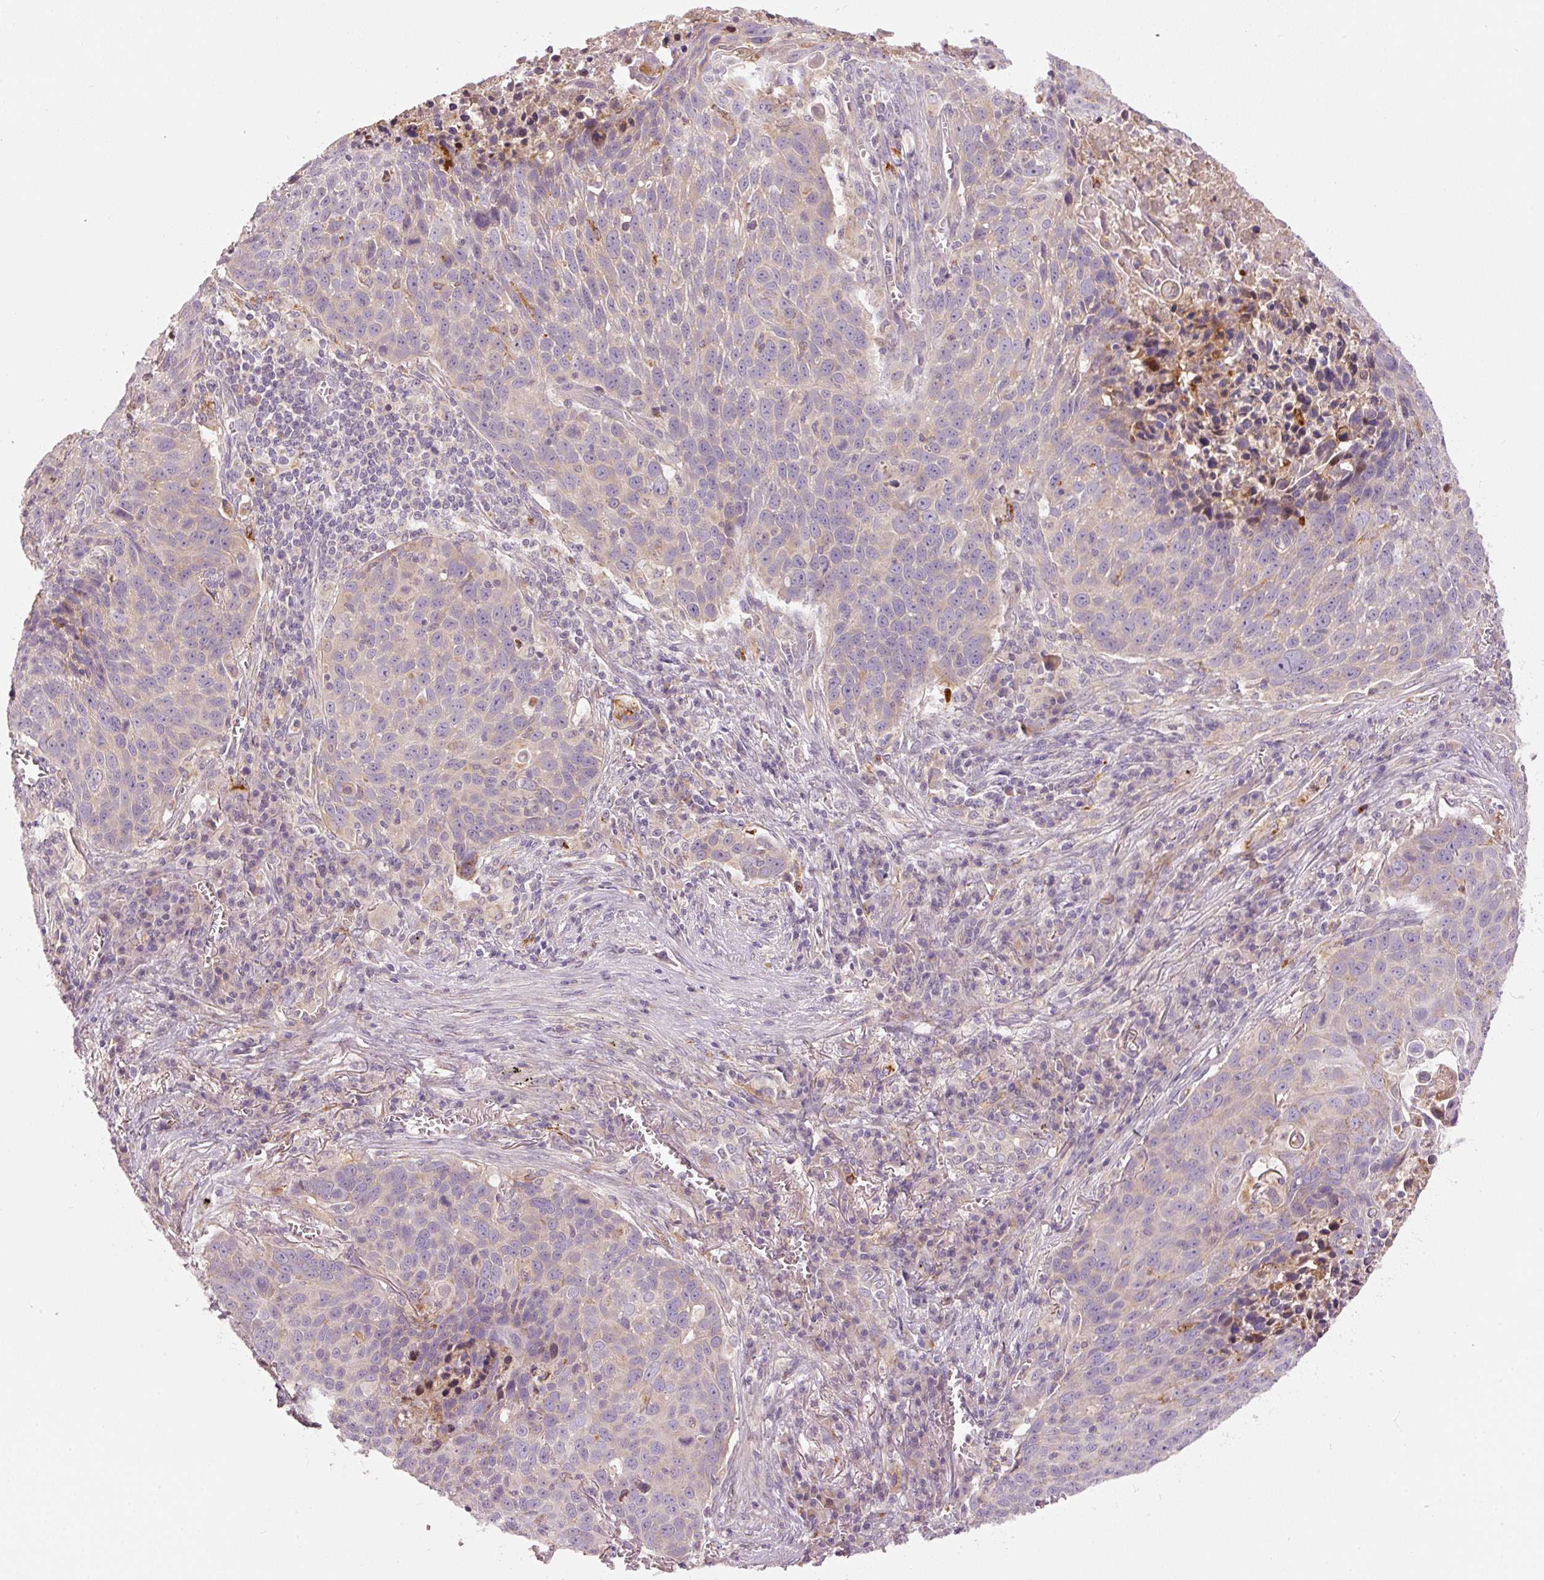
{"staining": {"intensity": "negative", "quantity": "none", "location": "none"}, "tissue": "lung cancer", "cell_type": "Tumor cells", "image_type": "cancer", "snomed": [{"axis": "morphology", "description": "Squamous cell carcinoma, NOS"}, {"axis": "topography", "description": "Lung"}], "caption": "Tumor cells are negative for protein expression in human lung cancer (squamous cell carcinoma). The staining is performed using DAB brown chromogen with nuclei counter-stained in using hematoxylin.", "gene": "KLHL21", "patient": {"sex": "male", "age": 78}}